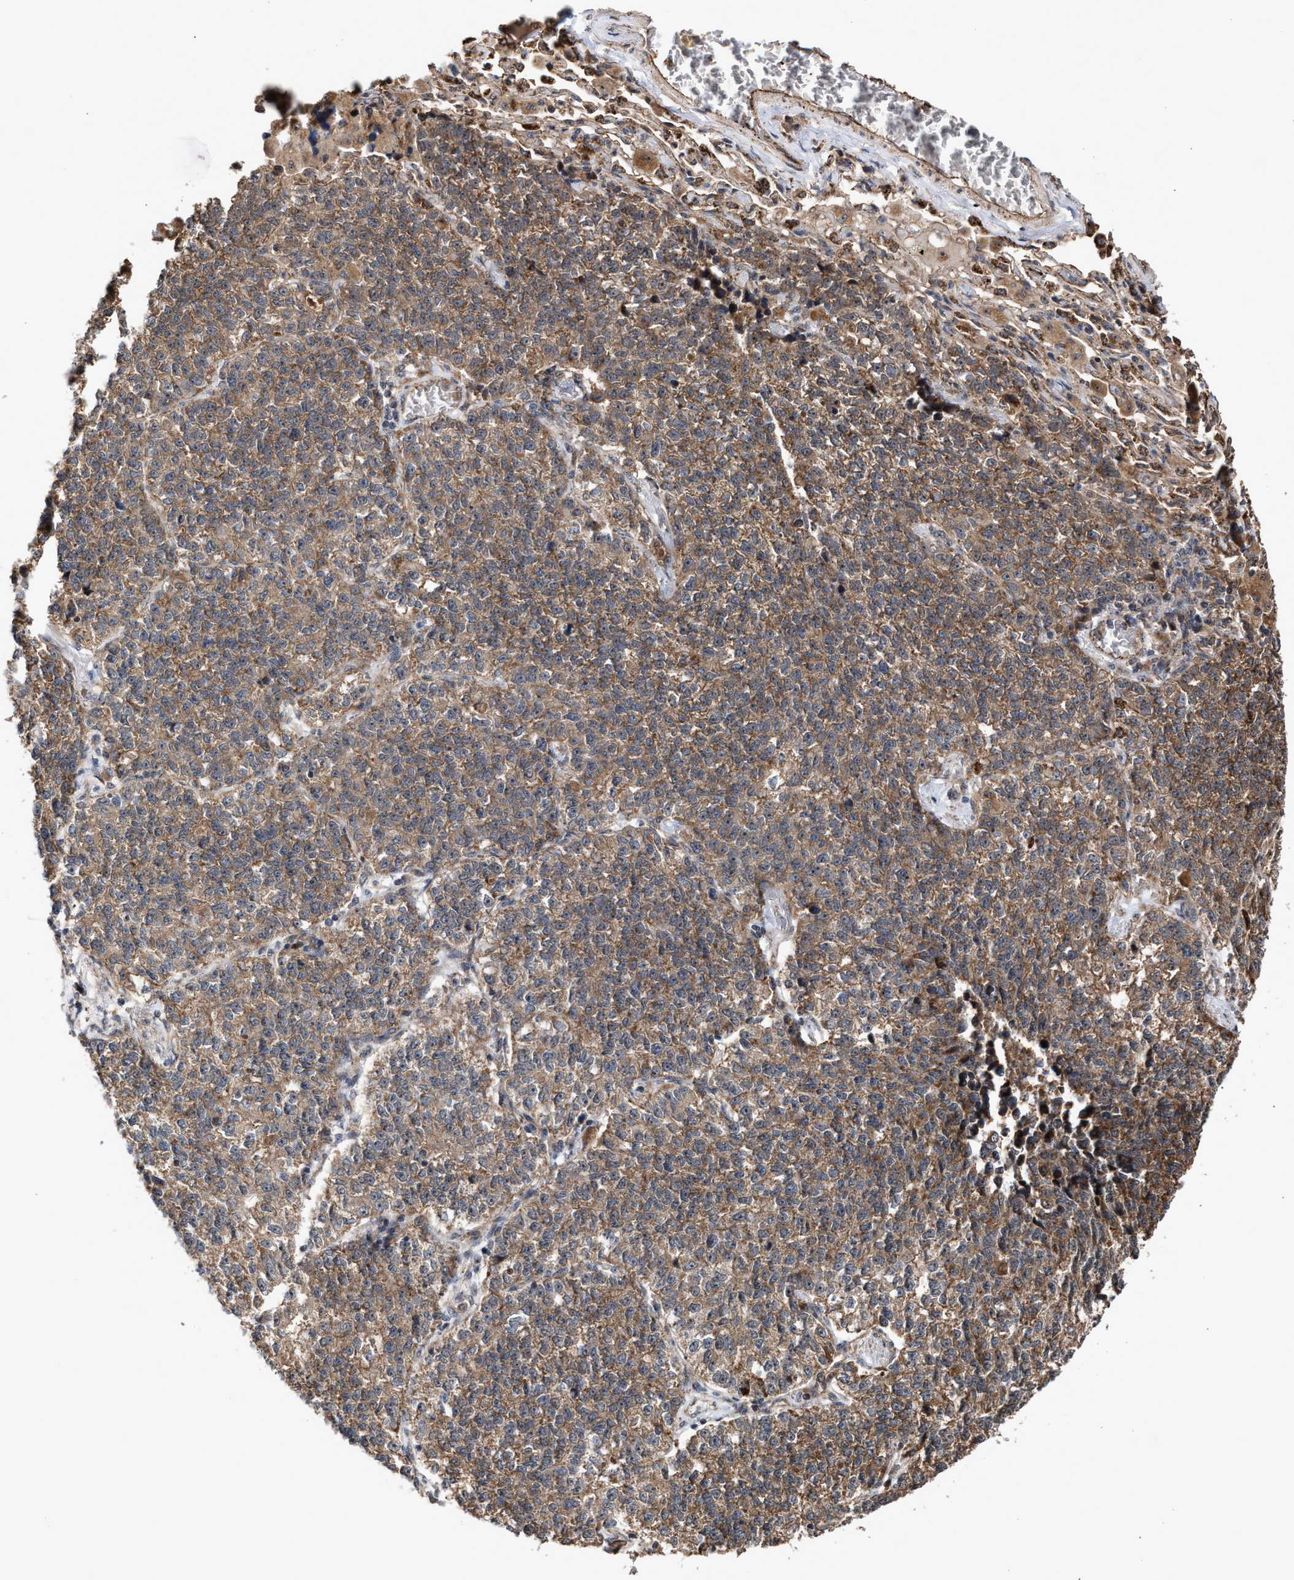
{"staining": {"intensity": "moderate", "quantity": ">75%", "location": "cytoplasmic/membranous"}, "tissue": "lung cancer", "cell_type": "Tumor cells", "image_type": "cancer", "snomed": [{"axis": "morphology", "description": "Adenocarcinoma, NOS"}, {"axis": "topography", "description": "Lung"}], "caption": "There is medium levels of moderate cytoplasmic/membranous positivity in tumor cells of lung cancer, as demonstrated by immunohistochemical staining (brown color).", "gene": "EXOSC2", "patient": {"sex": "male", "age": 49}}